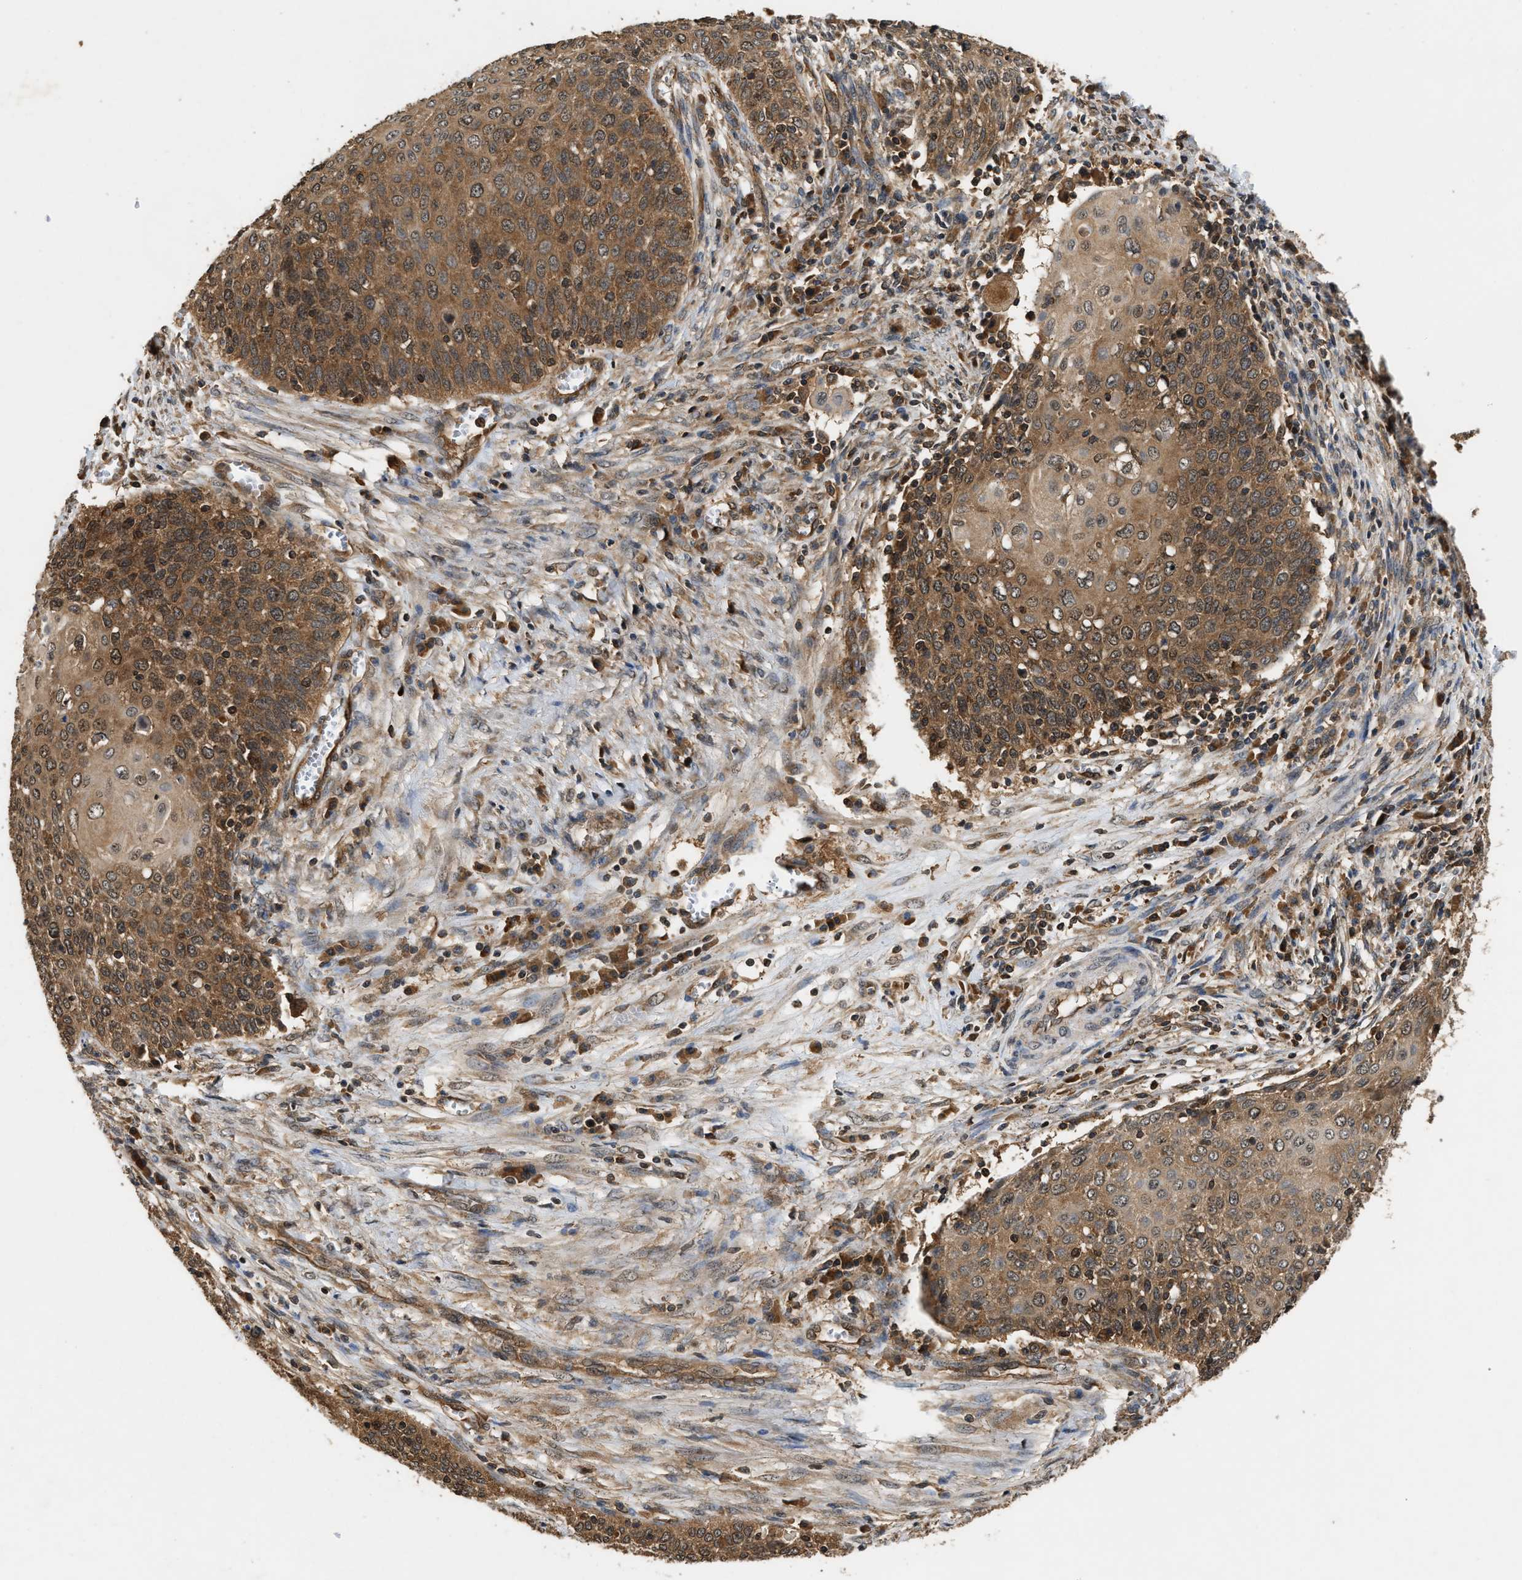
{"staining": {"intensity": "moderate", "quantity": ">75%", "location": "cytoplasmic/membranous"}, "tissue": "cervical cancer", "cell_type": "Tumor cells", "image_type": "cancer", "snomed": [{"axis": "morphology", "description": "Squamous cell carcinoma, NOS"}, {"axis": "topography", "description": "Cervix"}], "caption": "High-magnification brightfield microscopy of squamous cell carcinoma (cervical) stained with DAB (3,3'-diaminobenzidine) (brown) and counterstained with hematoxylin (blue). tumor cells exhibit moderate cytoplasmic/membranous staining is present in approximately>75% of cells.", "gene": "DNAJC2", "patient": {"sex": "female", "age": 39}}